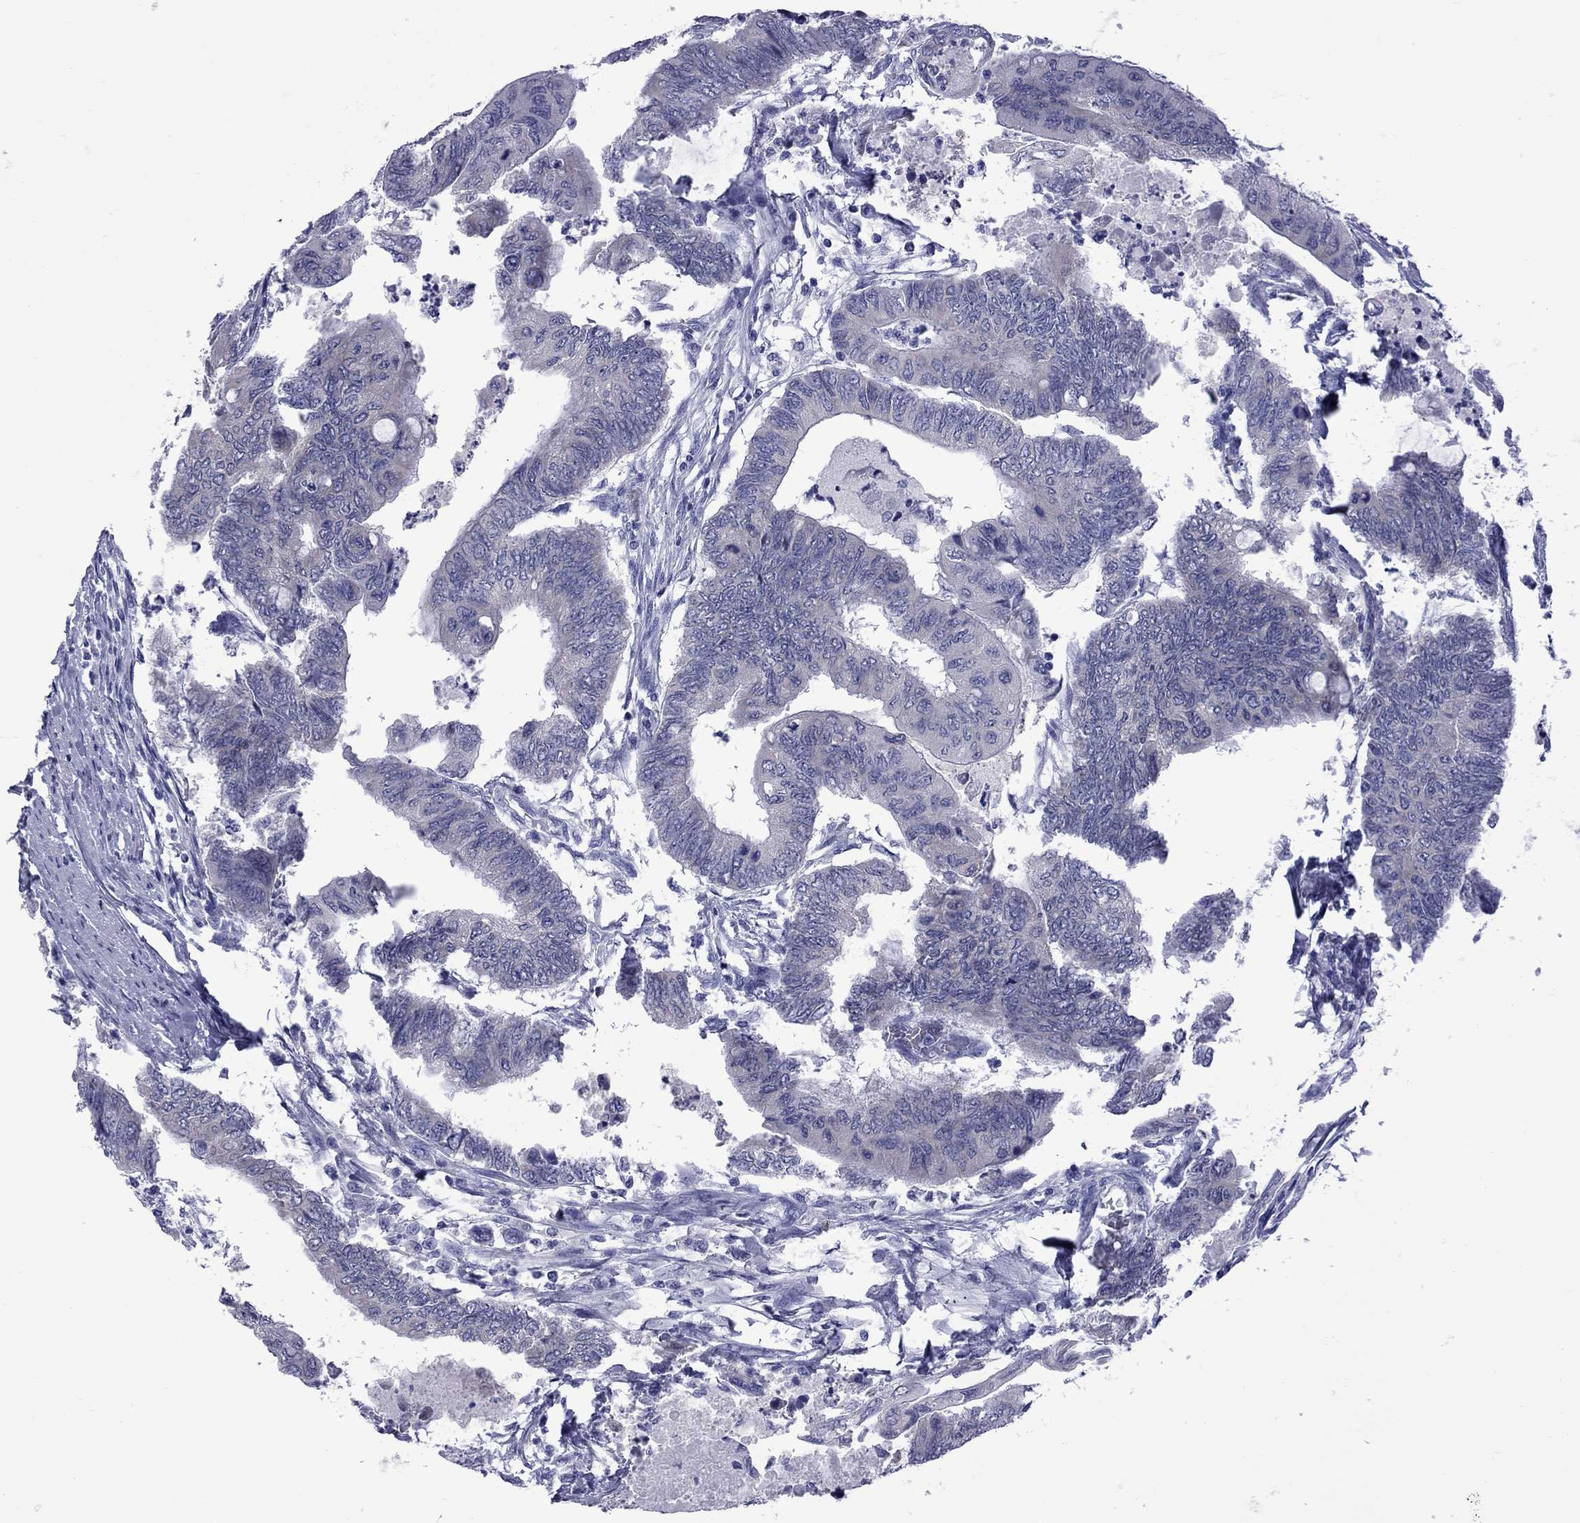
{"staining": {"intensity": "negative", "quantity": "none", "location": "none"}, "tissue": "colorectal cancer", "cell_type": "Tumor cells", "image_type": "cancer", "snomed": [{"axis": "morphology", "description": "Normal tissue, NOS"}, {"axis": "morphology", "description": "Adenocarcinoma, NOS"}, {"axis": "topography", "description": "Rectum"}, {"axis": "topography", "description": "Peripheral nerve tissue"}], "caption": "Adenocarcinoma (colorectal) was stained to show a protein in brown. There is no significant expression in tumor cells.", "gene": "EPPIN", "patient": {"sex": "male", "age": 92}}